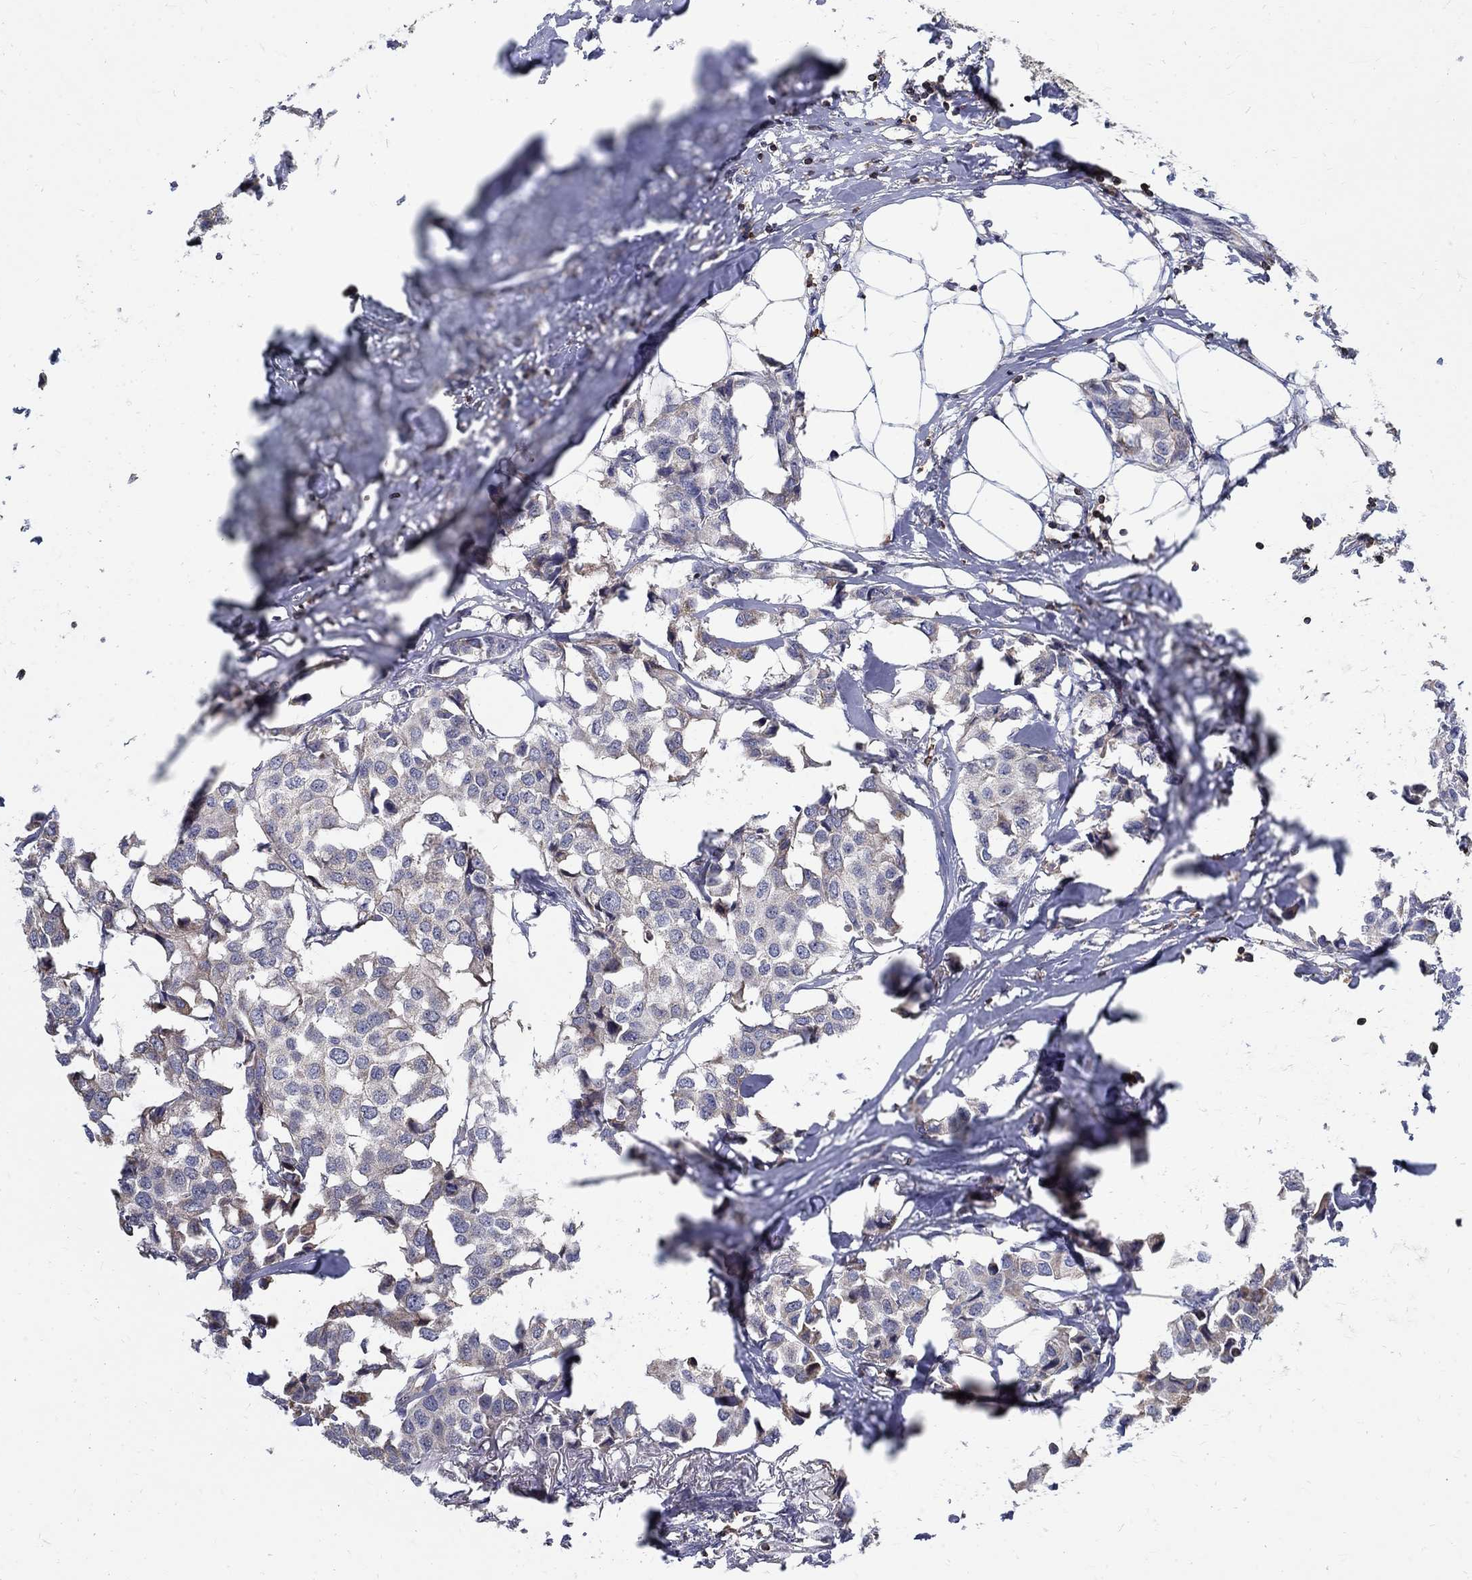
{"staining": {"intensity": "negative", "quantity": "none", "location": "none"}, "tissue": "breast cancer", "cell_type": "Tumor cells", "image_type": "cancer", "snomed": [{"axis": "morphology", "description": "Duct carcinoma"}, {"axis": "topography", "description": "Breast"}], "caption": "This is a photomicrograph of IHC staining of breast infiltrating ductal carcinoma, which shows no staining in tumor cells.", "gene": "AGAP2", "patient": {"sex": "female", "age": 80}}